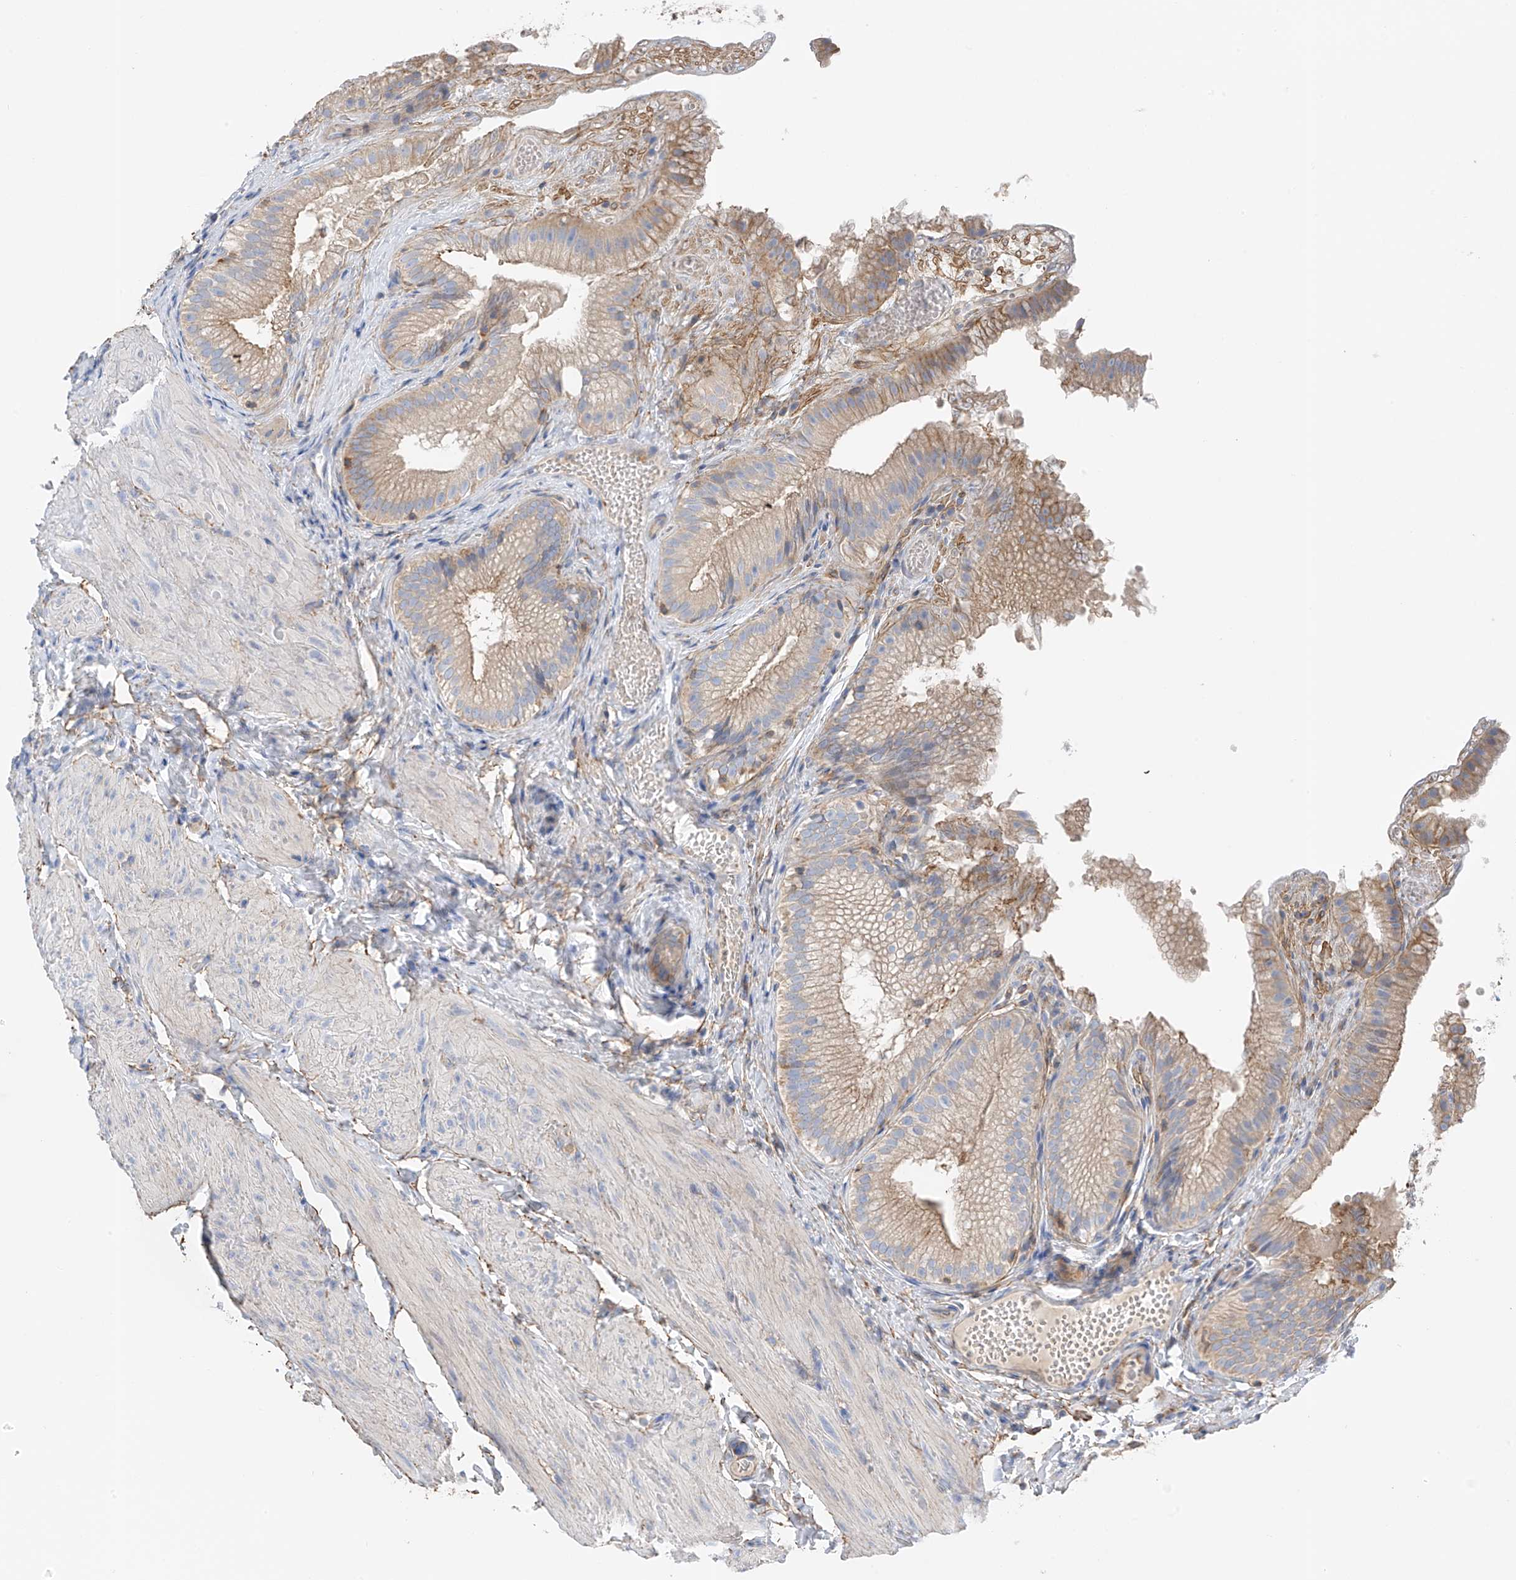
{"staining": {"intensity": "weak", "quantity": ">75%", "location": "cytoplasmic/membranous"}, "tissue": "gallbladder", "cell_type": "Glandular cells", "image_type": "normal", "snomed": [{"axis": "morphology", "description": "Normal tissue, NOS"}, {"axis": "topography", "description": "Gallbladder"}], "caption": "Benign gallbladder reveals weak cytoplasmic/membranous staining in approximately >75% of glandular cells.", "gene": "NALCN", "patient": {"sex": "female", "age": 30}}